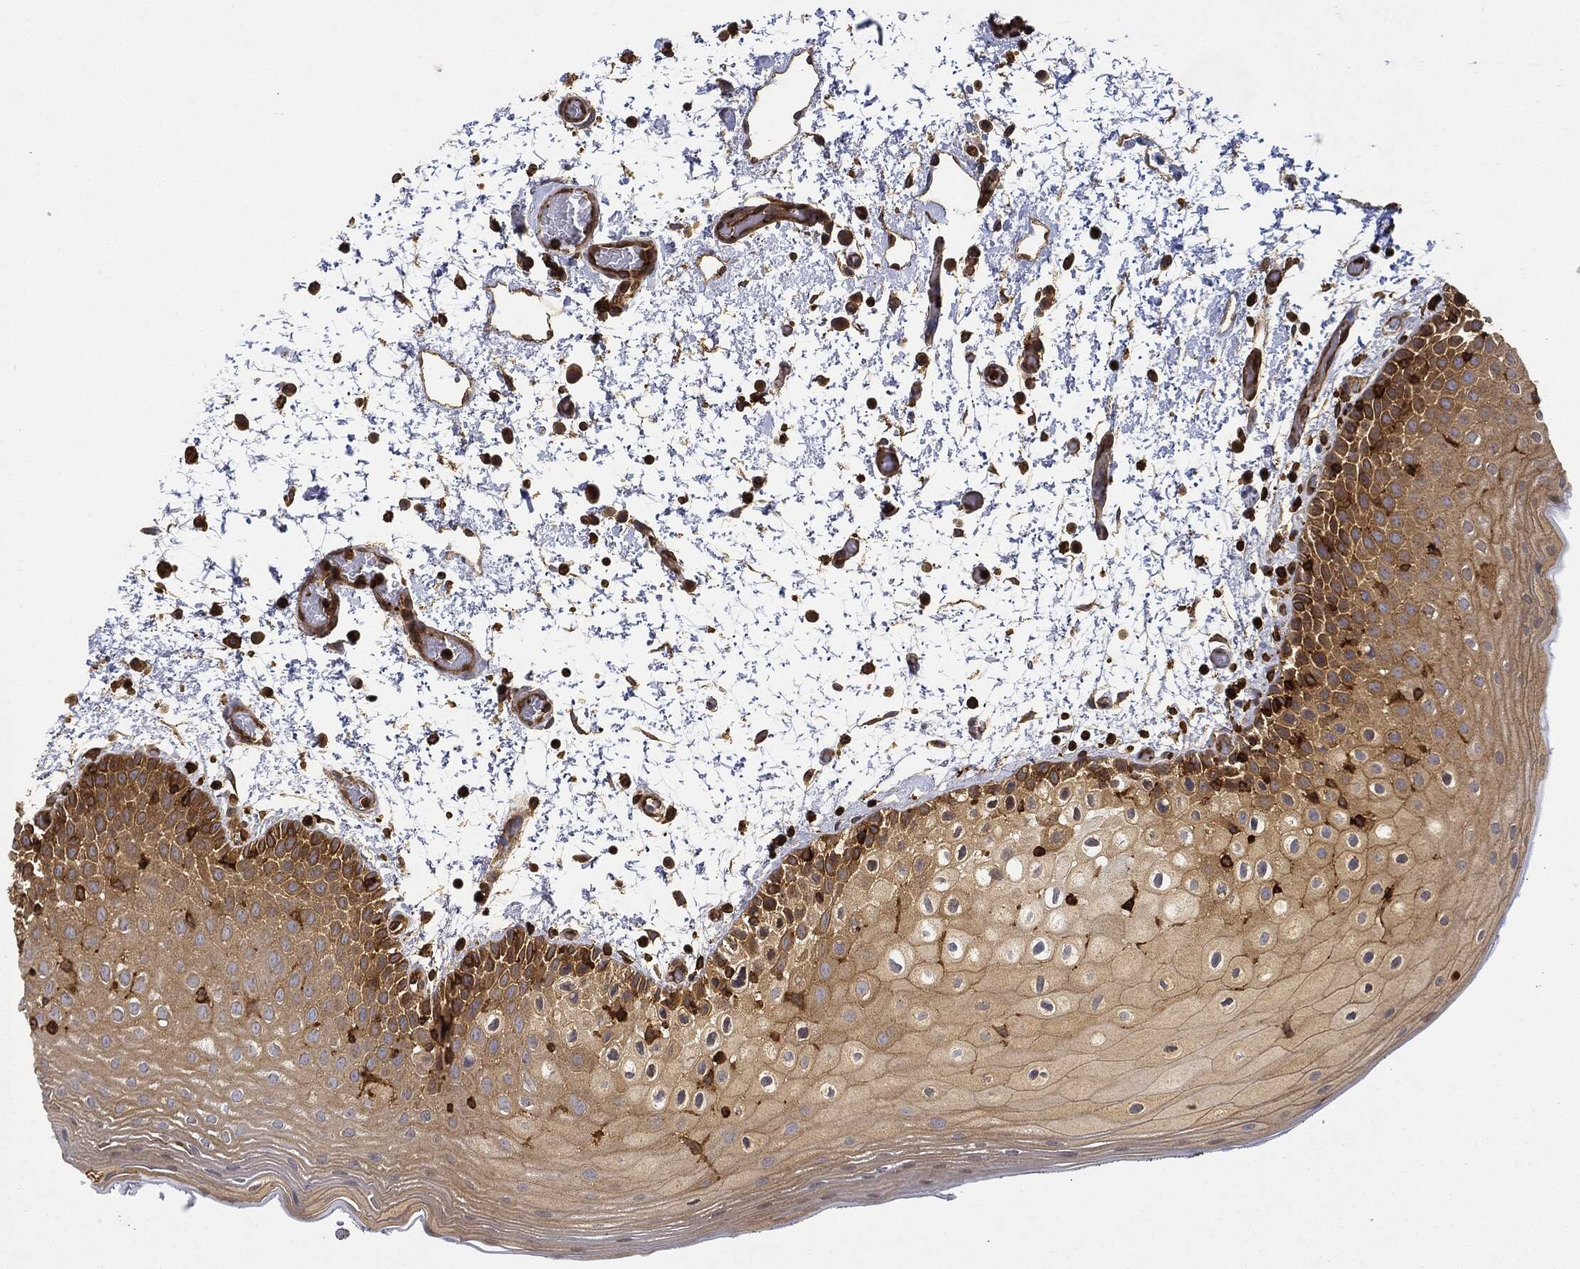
{"staining": {"intensity": "strong", "quantity": "25%-75%", "location": "cytoplasmic/membranous"}, "tissue": "oral mucosa", "cell_type": "Squamous epithelial cells", "image_type": "normal", "snomed": [{"axis": "morphology", "description": "Normal tissue, NOS"}, {"axis": "morphology", "description": "Squamous cell carcinoma, NOS"}, {"axis": "topography", "description": "Oral tissue"}, {"axis": "topography", "description": "Tounge, NOS"}, {"axis": "topography", "description": "Head-Neck"}], "caption": "Benign oral mucosa was stained to show a protein in brown. There is high levels of strong cytoplasmic/membranous staining in about 25%-75% of squamous epithelial cells. (IHC, brightfield microscopy, high magnification).", "gene": "WDR1", "patient": {"sex": "female", "age": 80}}